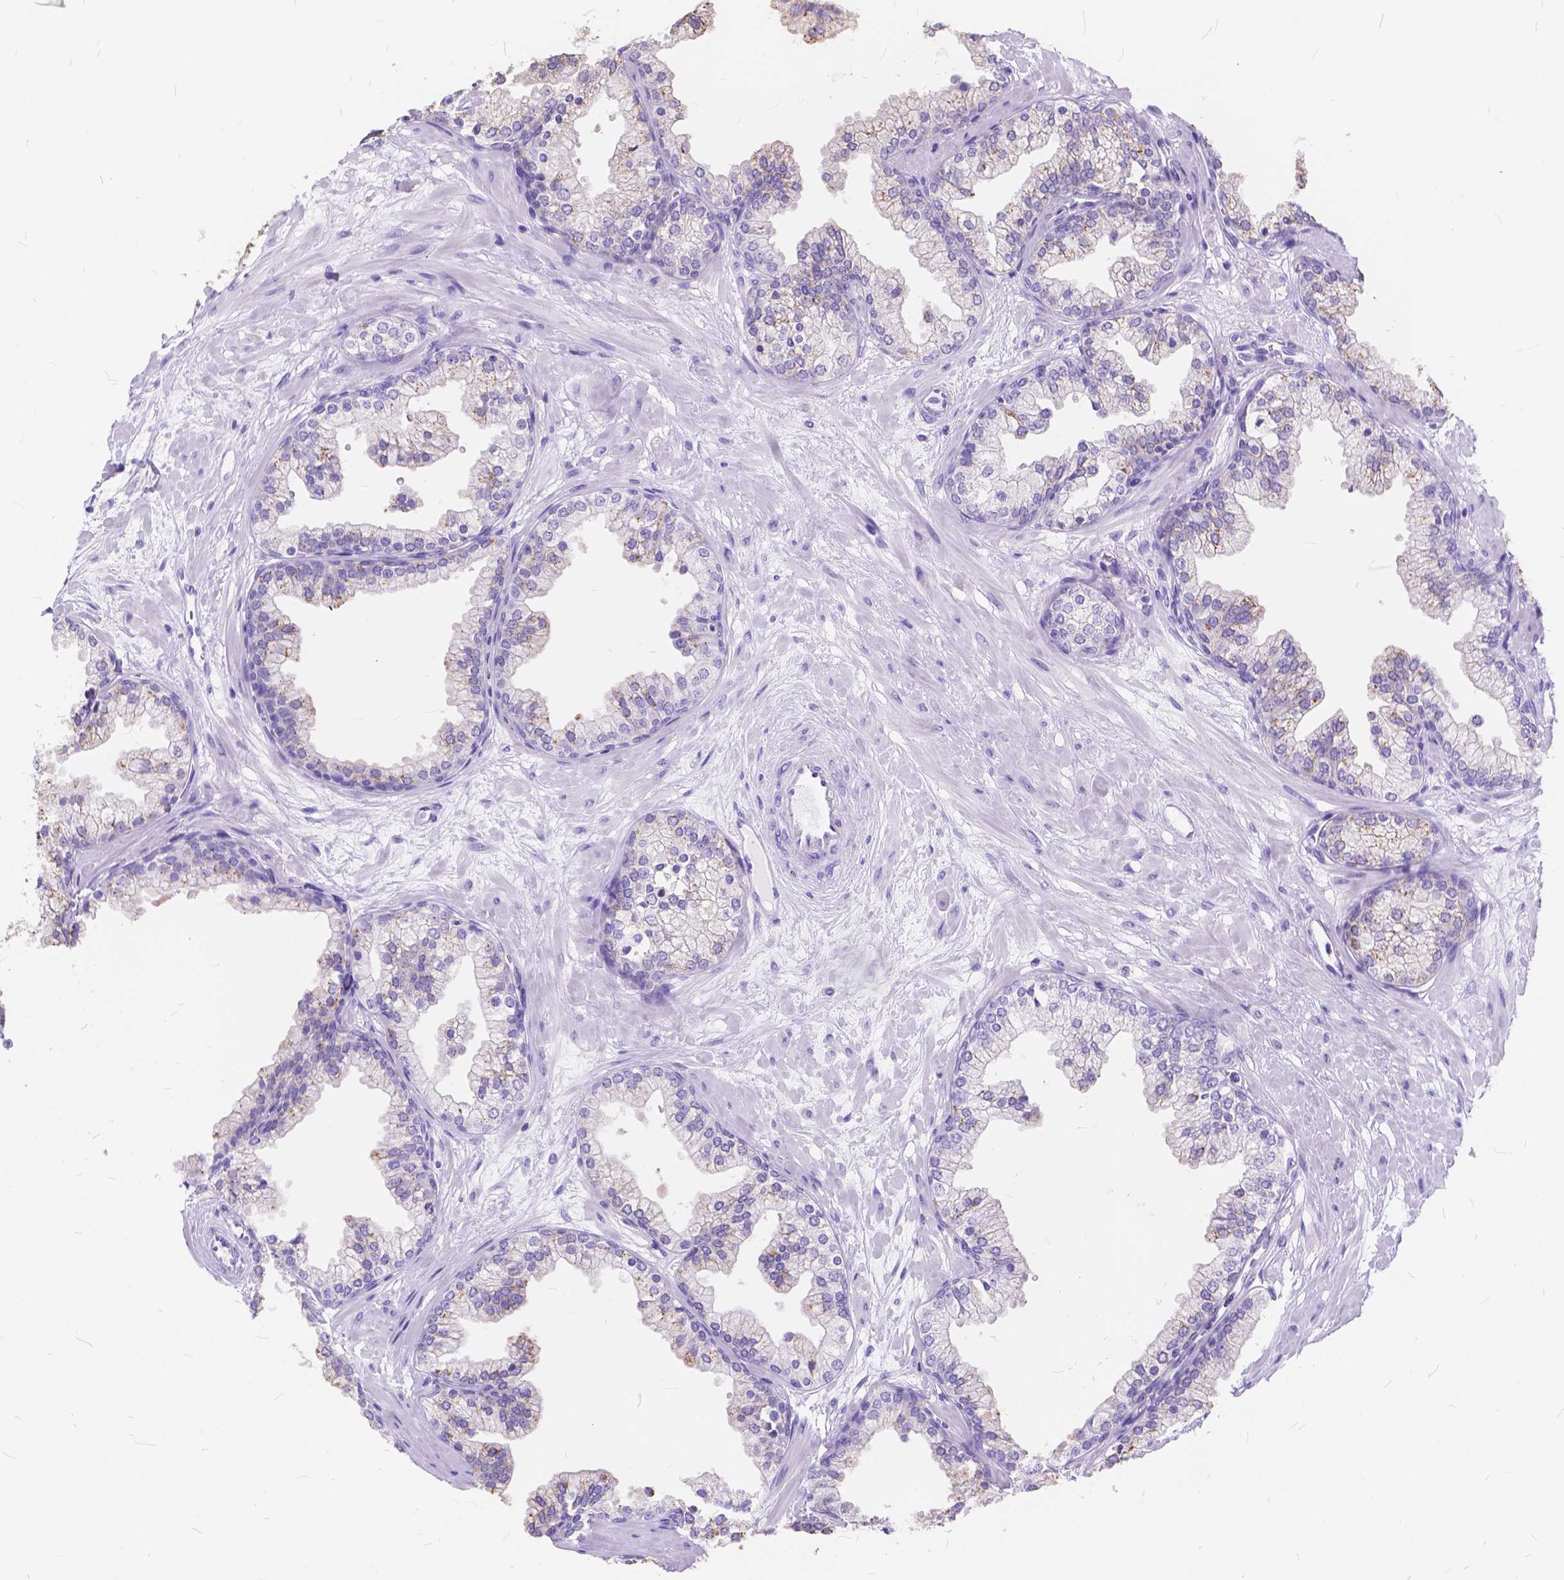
{"staining": {"intensity": "negative", "quantity": "none", "location": "none"}, "tissue": "prostate", "cell_type": "Glandular cells", "image_type": "normal", "snomed": [{"axis": "morphology", "description": "Normal tissue, NOS"}, {"axis": "topography", "description": "Prostate"}, {"axis": "topography", "description": "Peripheral nerve tissue"}], "caption": "The photomicrograph displays no significant expression in glandular cells of prostate. (DAB immunohistochemistry with hematoxylin counter stain).", "gene": "FOXL2", "patient": {"sex": "male", "age": 61}}